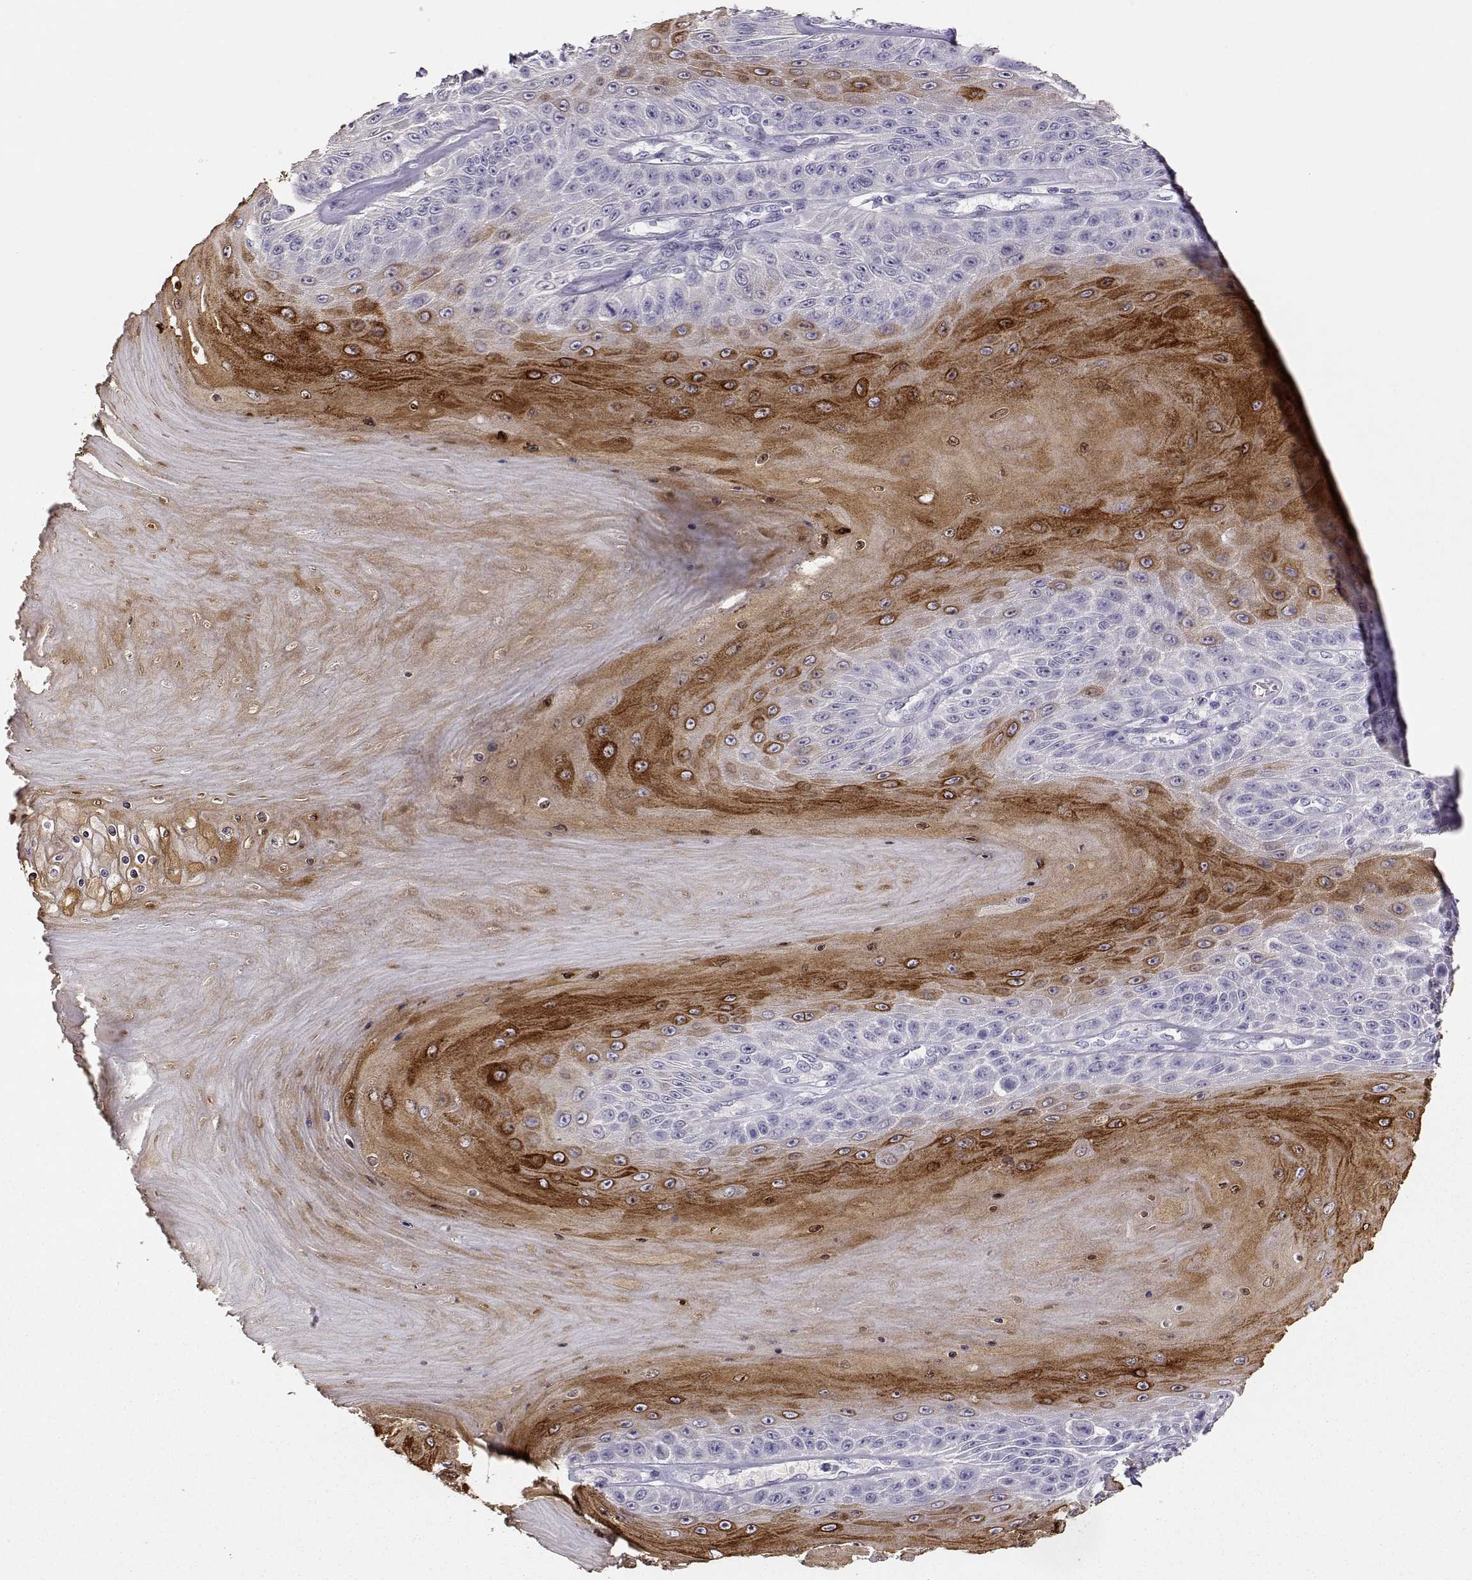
{"staining": {"intensity": "strong", "quantity": "<25%", "location": "cytoplasmic/membranous"}, "tissue": "skin cancer", "cell_type": "Tumor cells", "image_type": "cancer", "snomed": [{"axis": "morphology", "description": "Squamous cell carcinoma, NOS"}, {"axis": "topography", "description": "Skin"}], "caption": "Protein analysis of skin cancer tissue shows strong cytoplasmic/membranous positivity in about <25% of tumor cells.", "gene": "ENDOU", "patient": {"sex": "male", "age": 62}}